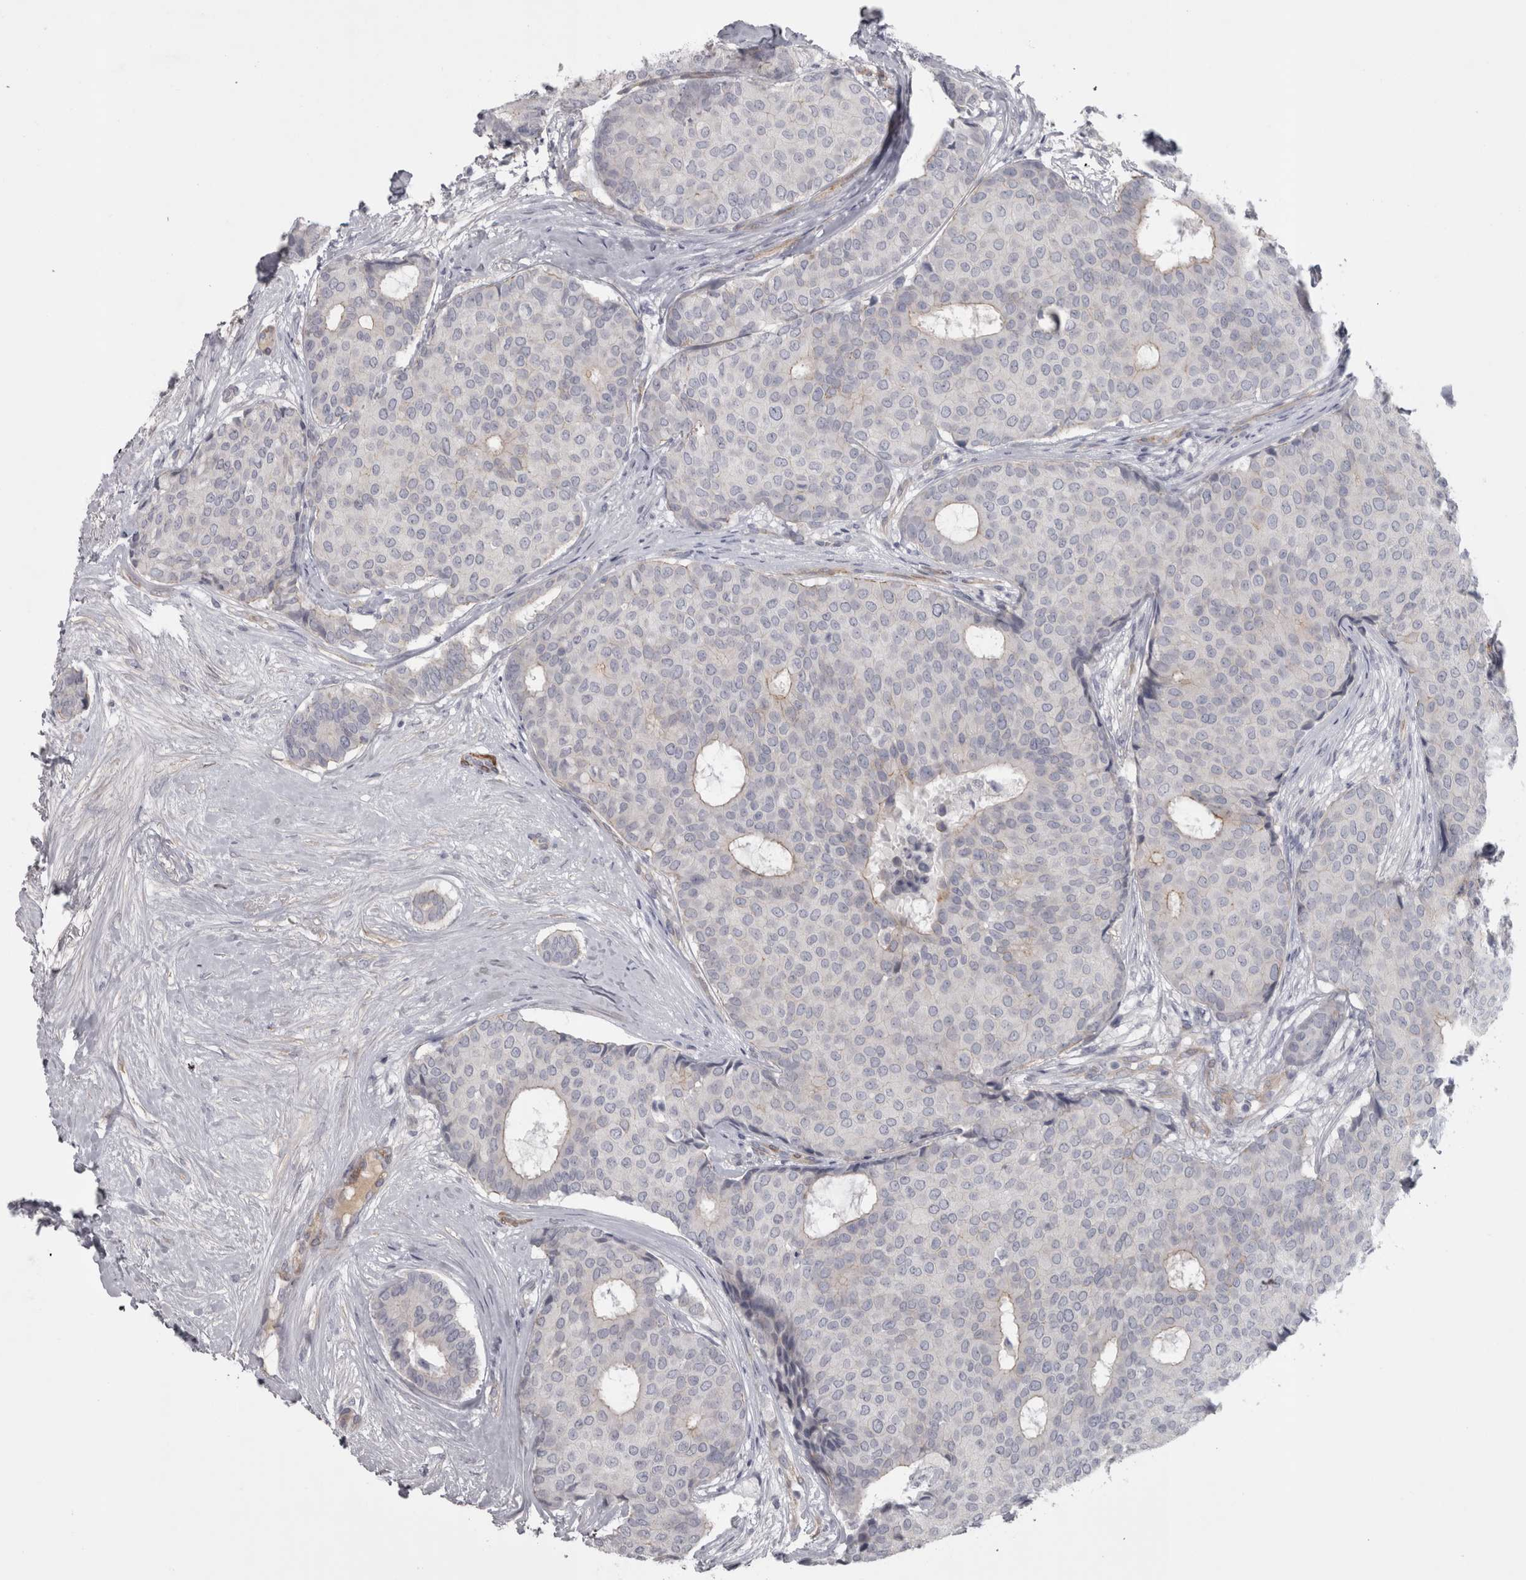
{"staining": {"intensity": "negative", "quantity": "none", "location": "none"}, "tissue": "breast cancer", "cell_type": "Tumor cells", "image_type": "cancer", "snomed": [{"axis": "morphology", "description": "Duct carcinoma"}, {"axis": "topography", "description": "Breast"}], "caption": "Breast invasive ductal carcinoma stained for a protein using immunohistochemistry demonstrates no positivity tumor cells.", "gene": "PPP1R12B", "patient": {"sex": "female", "age": 75}}